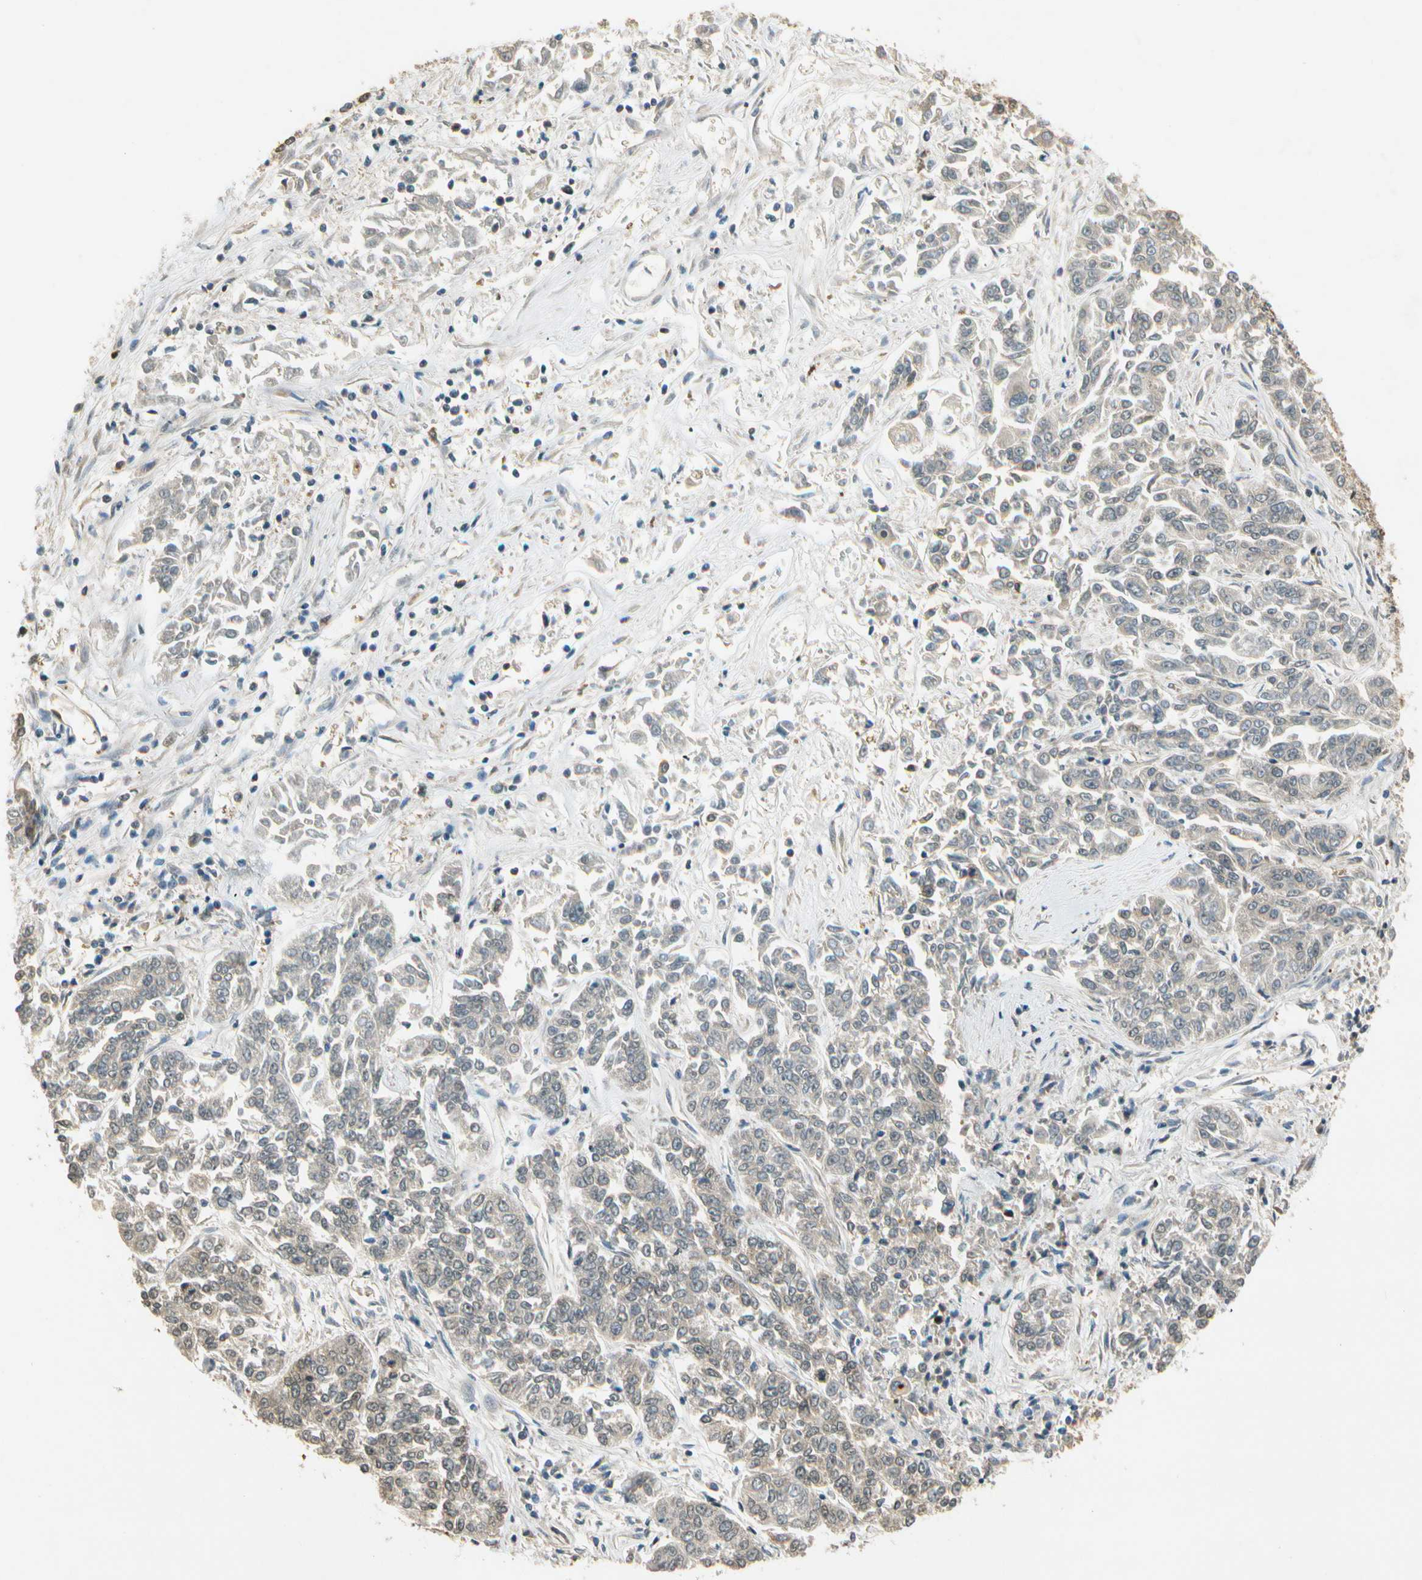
{"staining": {"intensity": "weak", "quantity": "25%-75%", "location": "cytoplasmic/membranous"}, "tissue": "lung cancer", "cell_type": "Tumor cells", "image_type": "cancer", "snomed": [{"axis": "morphology", "description": "Adenocarcinoma, NOS"}, {"axis": "topography", "description": "Lung"}], "caption": "Lung cancer stained with a brown dye displays weak cytoplasmic/membranous positive positivity in about 25%-75% of tumor cells.", "gene": "EIF1AX", "patient": {"sex": "male", "age": 84}}